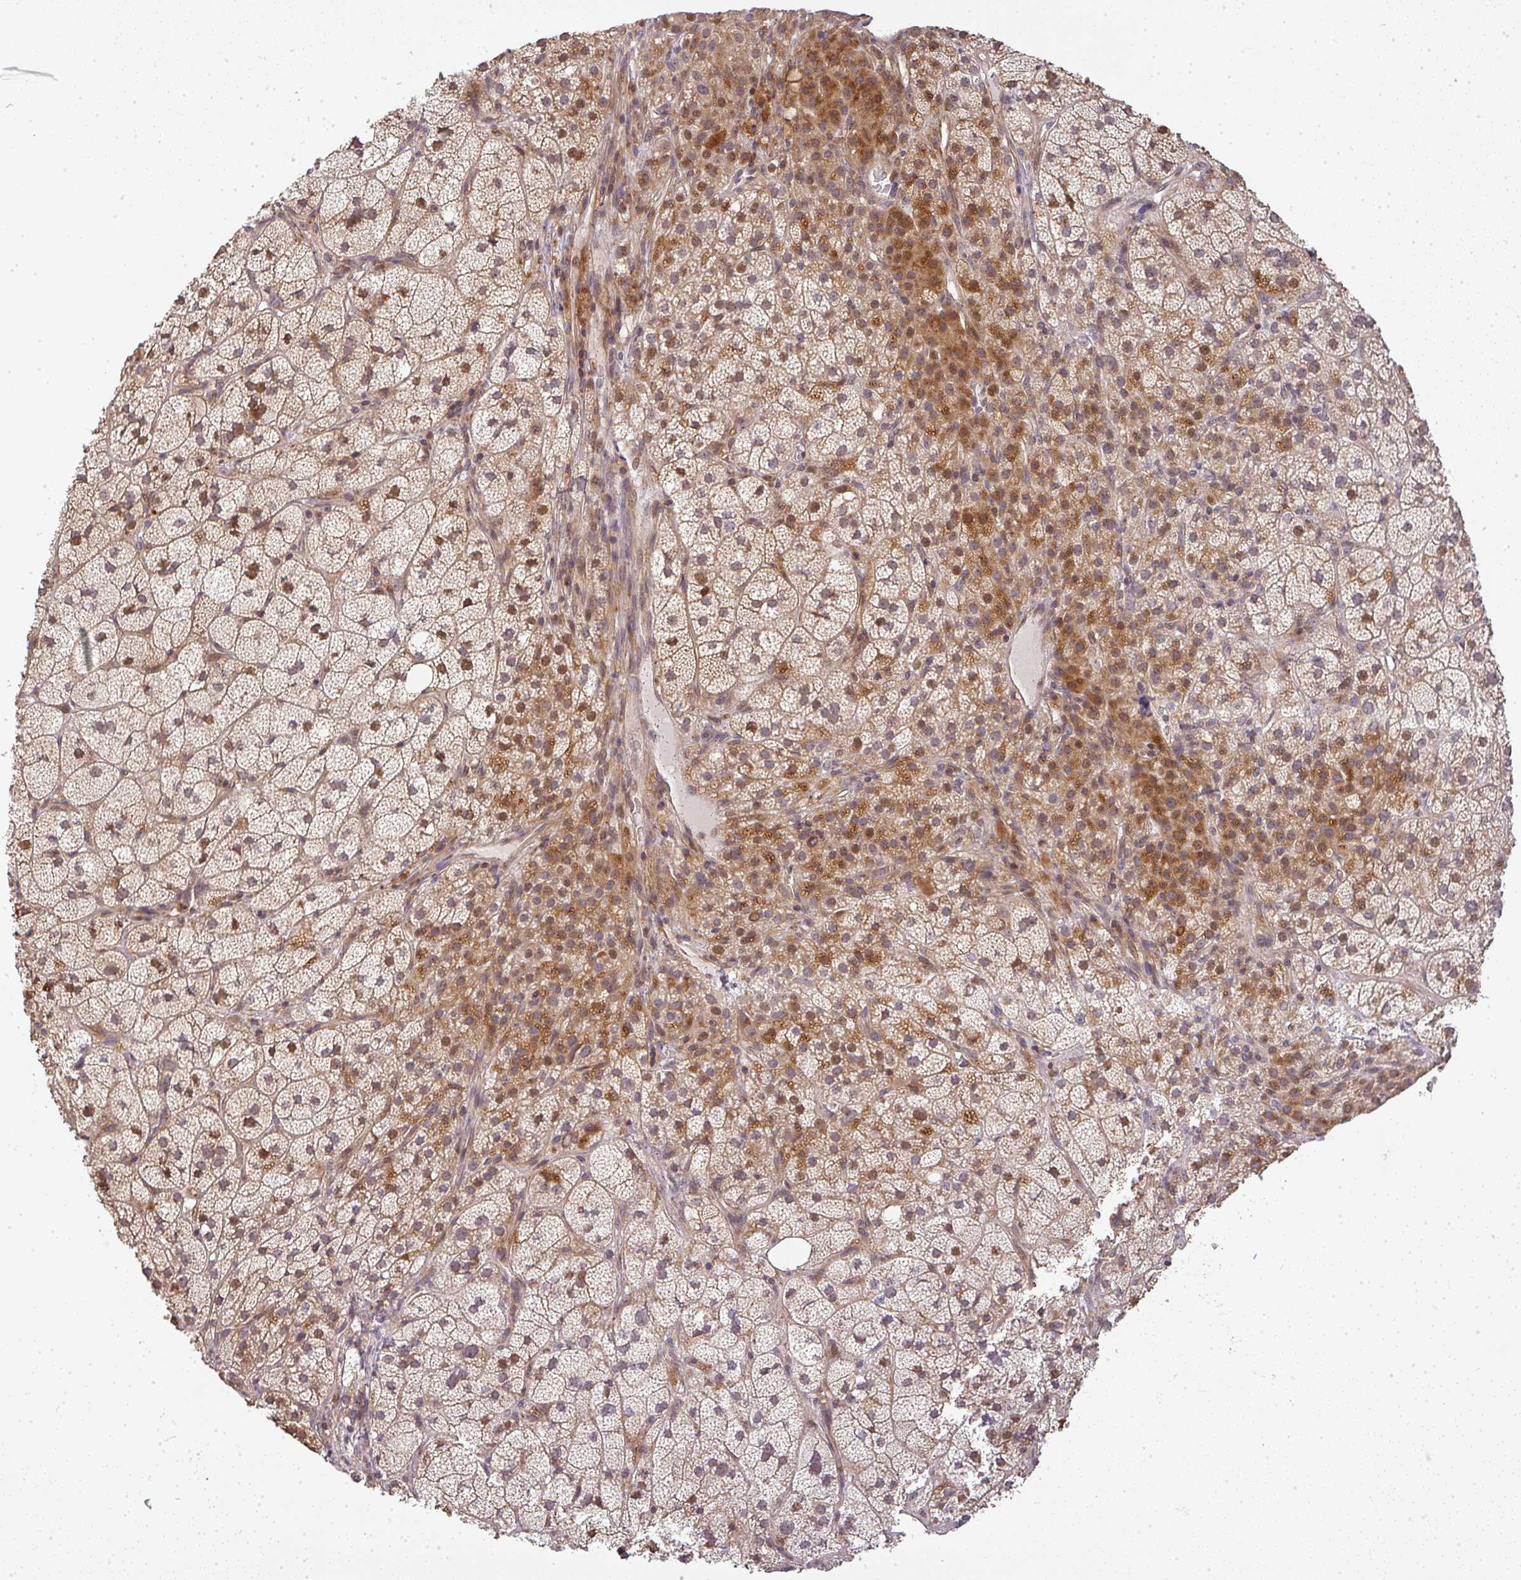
{"staining": {"intensity": "moderate", "quantity": ">75%", "location": "cytoplasmic/membranous,nuclear"}, "tissue": "adrenal gland", "cell_type": "Glandular cells", "image_type": "normal", "snomed": [{"axis": "morphology", "description": "Normal tissue, NOS"}, {"axis": "topography", "description": "Adrenal gland"}], "caption": "Brown immunohistochemical staining in unremarkable human adrenal gland displays moderate cytoplasmic/membranous,nuclear positivity in about >75% of glandular cells. (DAB (3,3'-diaminobenzidine) IHC with brightfield microscopy, high magnification).", "gene": "FAM153A", "patient": {"sex": "female", "age": 60}}